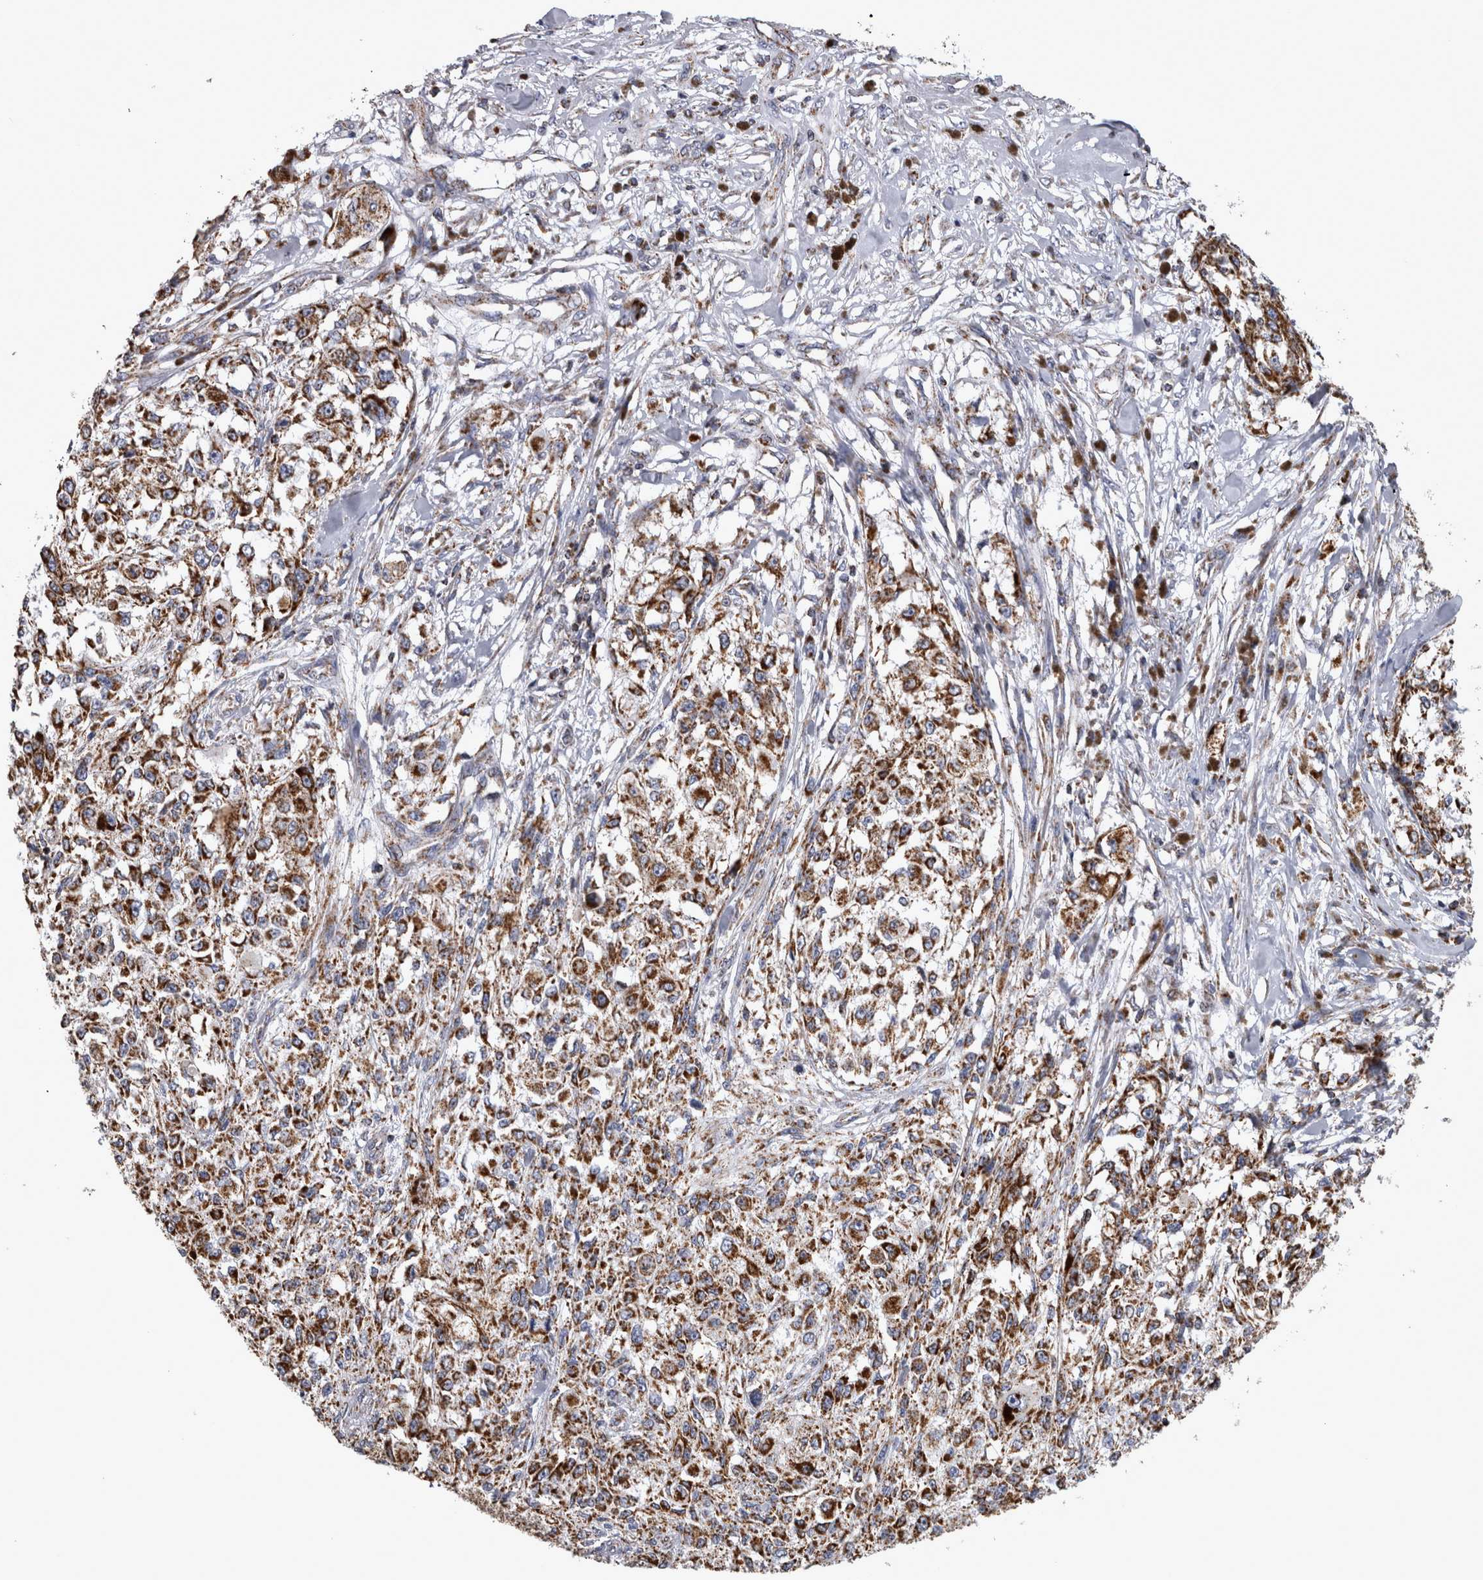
{"staining": {"intensity": "strong", "quantity": ">75%", "location": "cytoplasmic/membranous"}, "tissue": "melanoma", "cell_type": "Tumor cells", "image_type": "cancer", "snomed": [{"axis": "morphology", "description": "Necrosis, NOS"}, {"axis": "morphology", "description": "Malignant melanoma, NOS"}, {"axis": "topography", "description": "Skin"}], "caption": "IHC image of human malignant melanoma stained for a protein (brown), which demonstrates high levels of strong cytoplasmic/membranous staining in approximately >75% of tumor cells.", "gene": "MDH2", "patient": {"sex": "female", "age": 87}}